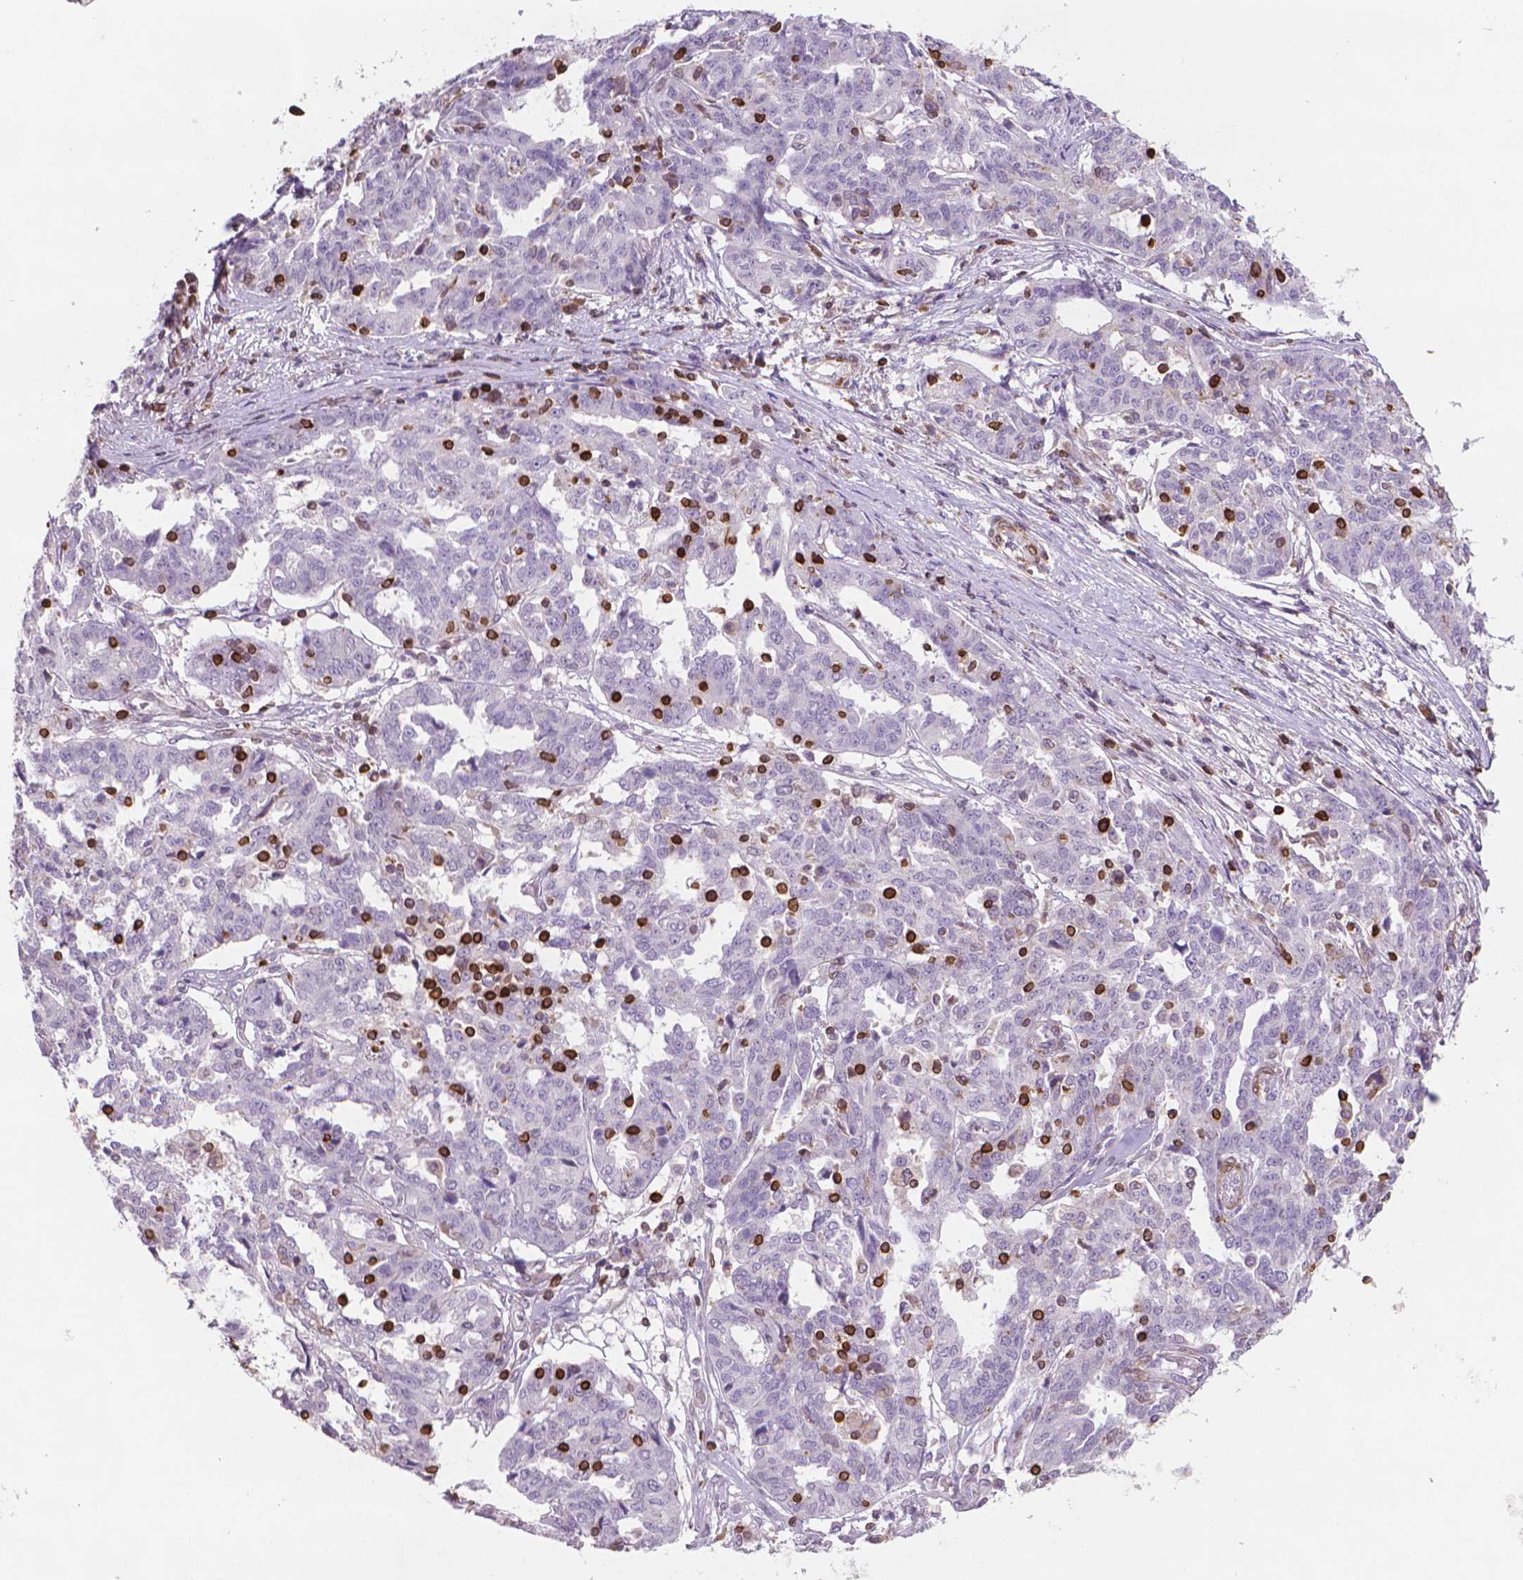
{"staining": {"intensity": "negative", "quantity": "none", "location": "none"}, "tissue": "ovarian cancer", "cell_type": "Tumor cells", "image_type": "cancer", "snomed": [{"axis": "morphology", "description": "Cystadenocarcinoma, serous, NOS"}, {"axis": "topography", "description": "Ovary"}], "caption": "This histopathology image is of serous cystadenocarcinoma (ovarian) stained with IHC to label a protein in brown with the nuclei are counter-stained blue. There is no staining in tumor cells.", "gene": "BCL2", "patient": {"sex": "female", "age": 67}}